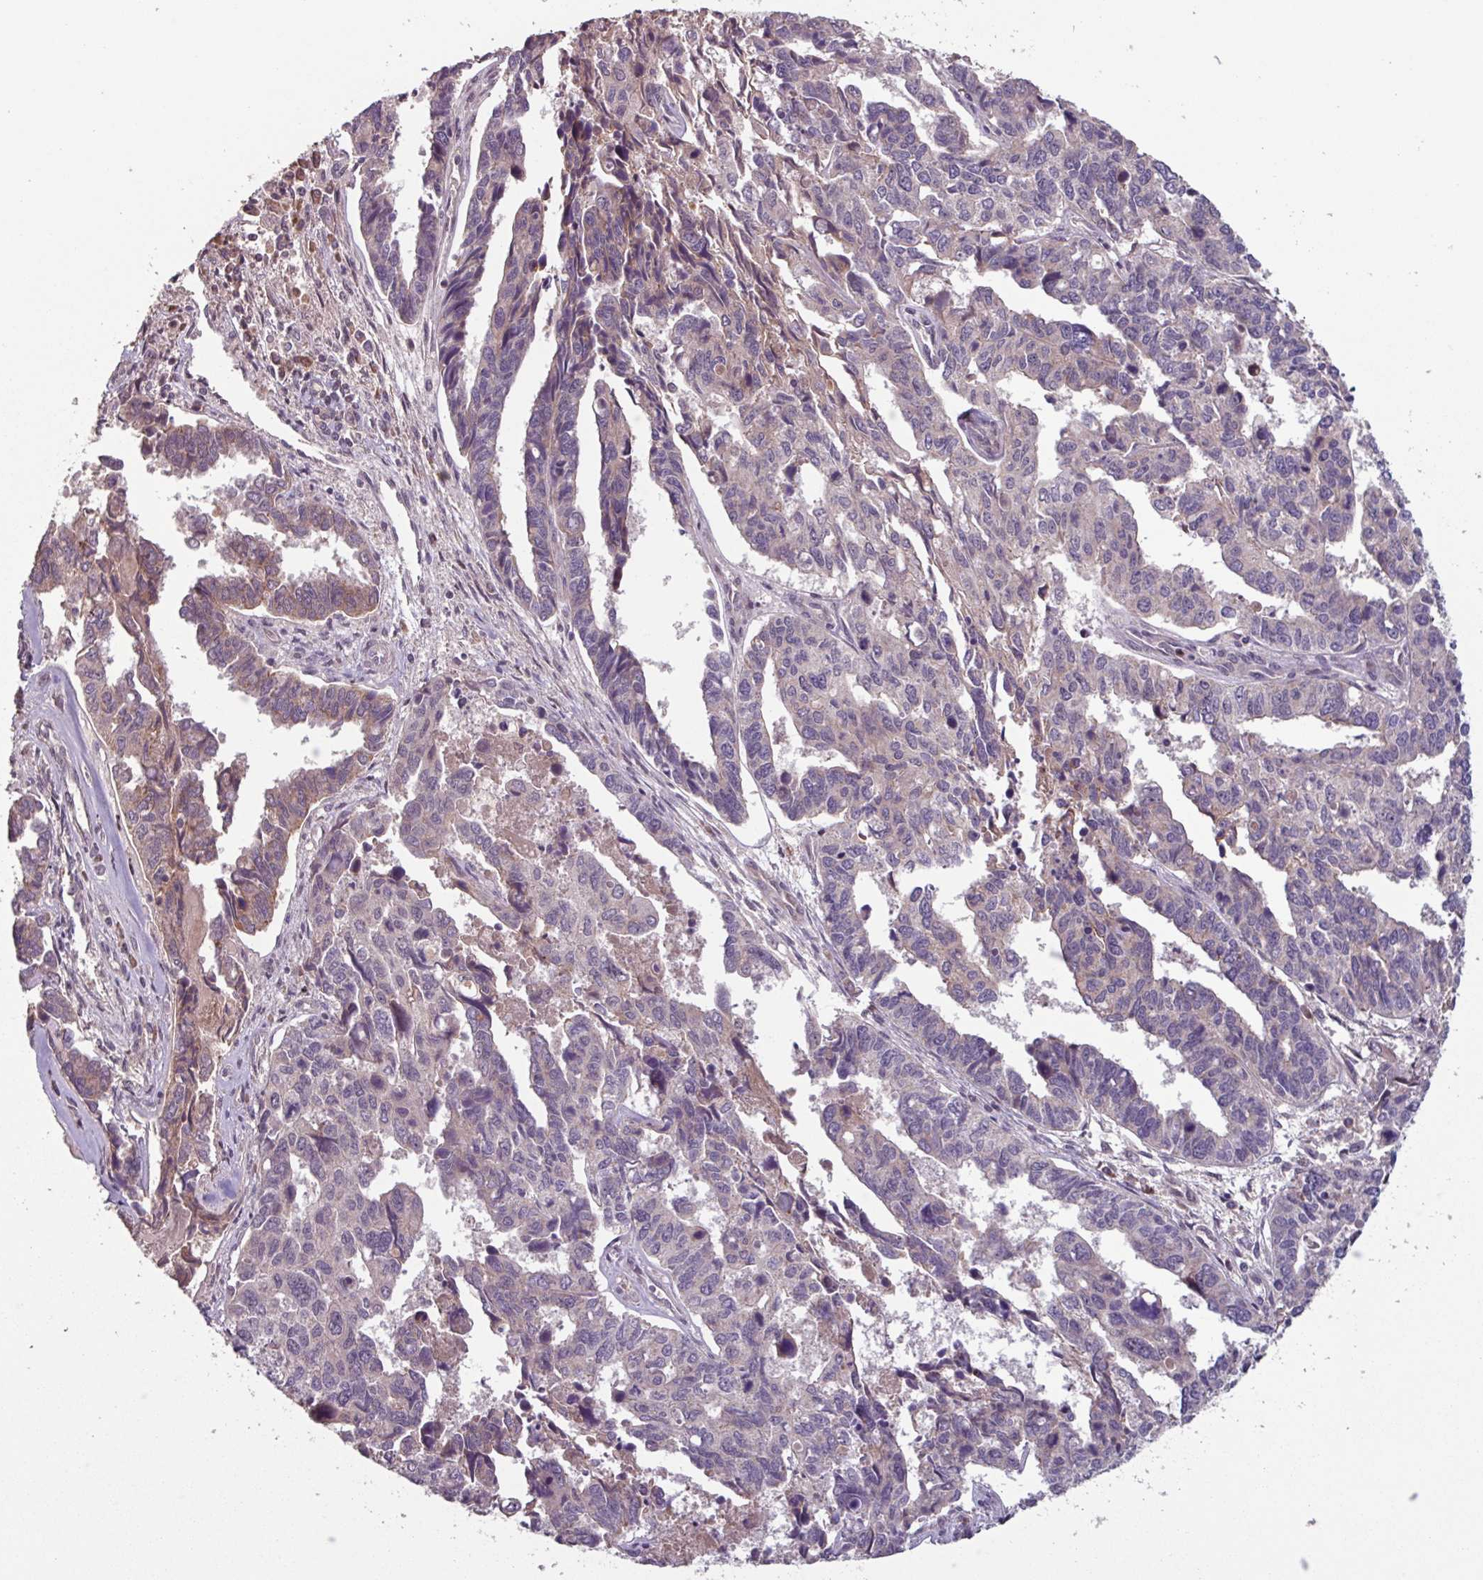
{"staining": {"intensity": "weak", "quantity": "<25%", "location": "cytoplasmic/membranous"}, "tissue": "endometrial cancer", "cell_type": "Tumor cells", "image_type": "cancer", "snomed": [{"axis": "morphology", "description": "Adenocarcinoma, NOS"}, {"axis": "topography", "description": "Endometrium"}], "caption": "Immunohistochemistry (IHC) histopathology image of neoplastic tissue: endometrial cancer (adenocarcinoma) stained with DAB (3,3'-diaminobenzidine) reveals no significant protein expression in tumor cells.", "gene": "TMEM88", "patient": {"sex": "female", "age": 73}}